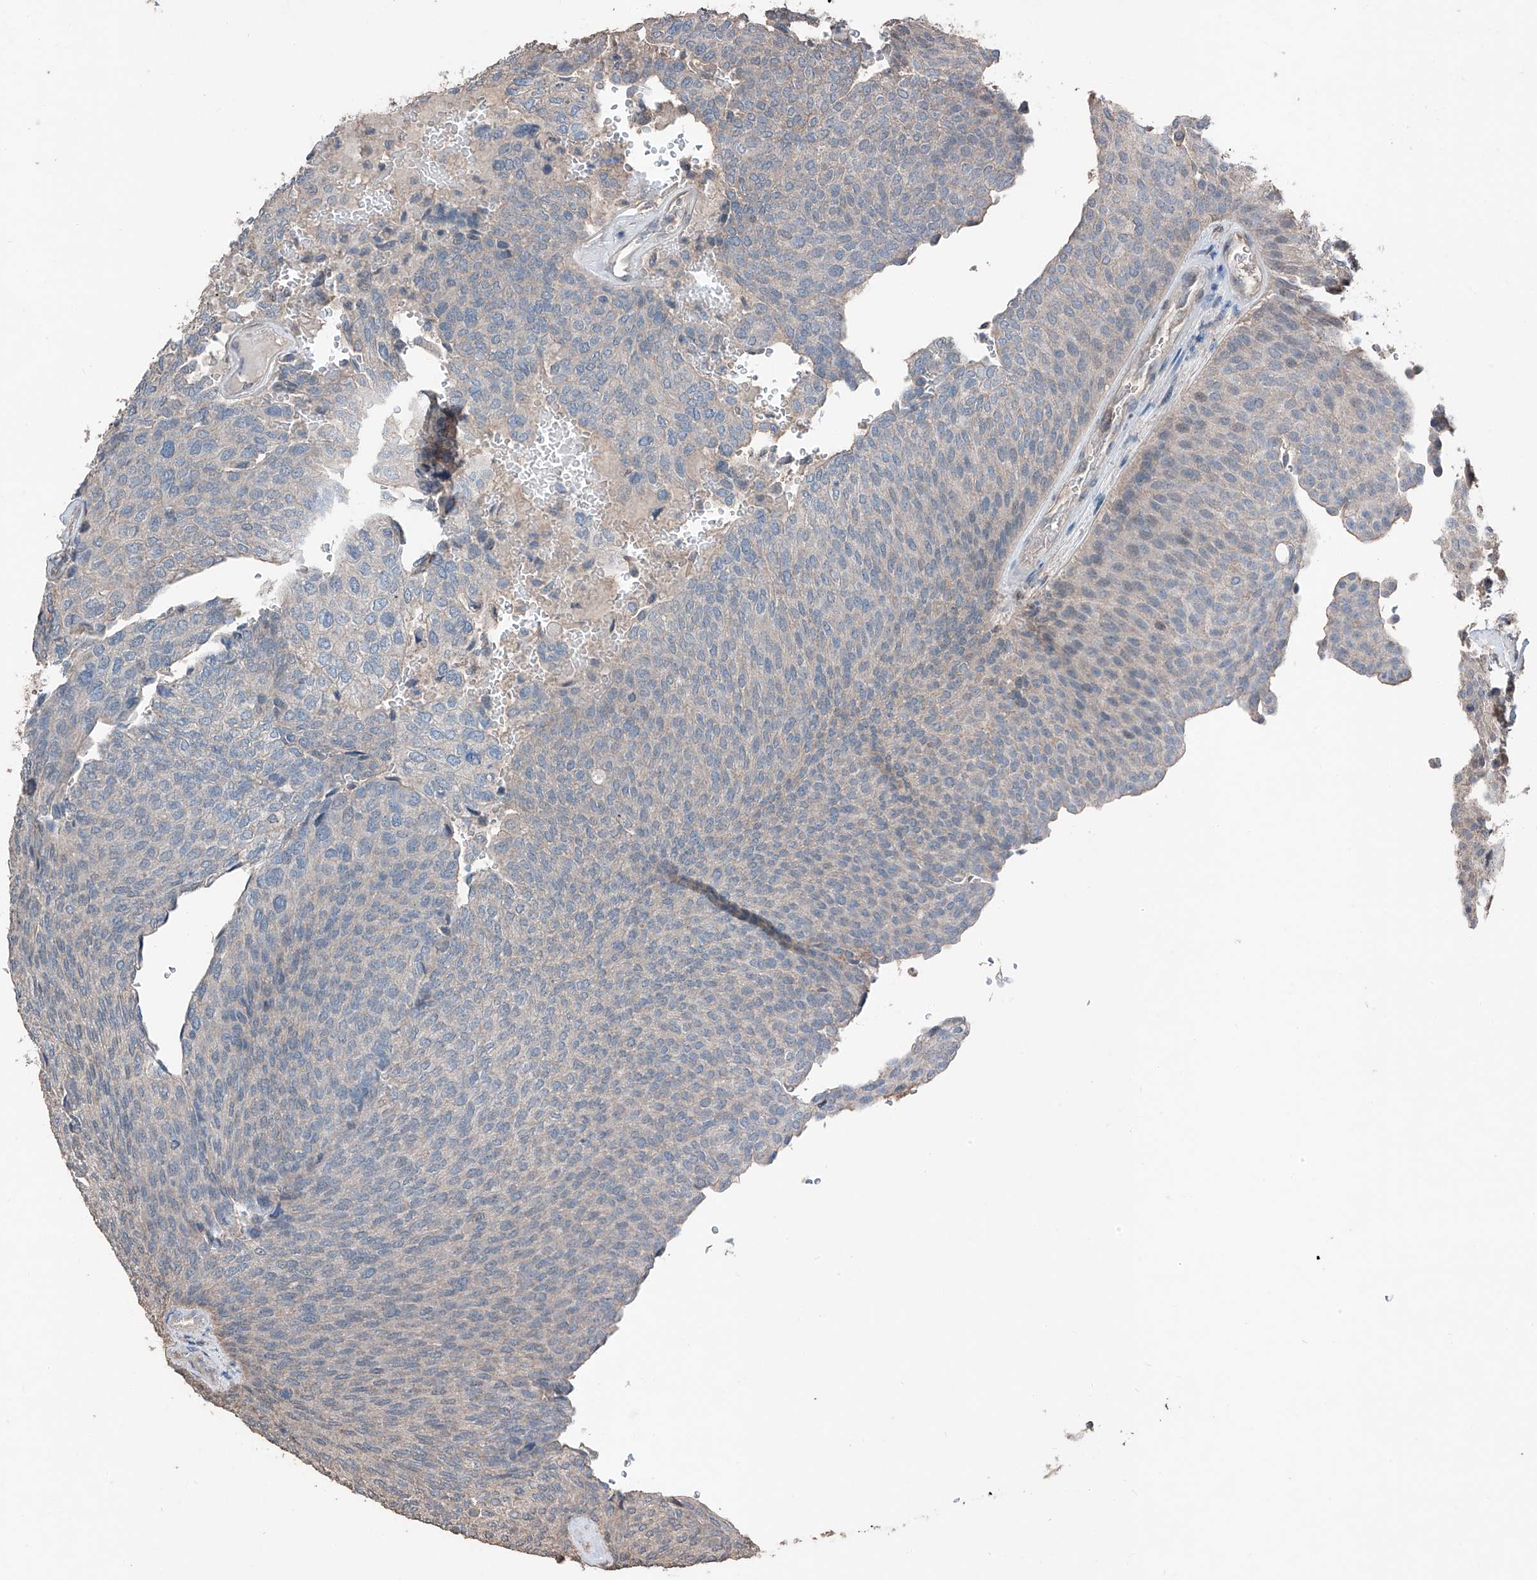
{"staining": {"intensity": "negative", "quantity": "none", "location": "none"}, "tissue": "urothelial cancer", "cell_type": "Tumor cells", "image_type": "cancer", "snomed": [{"axis": "morphology", "description": "Urothelial carcinoma, Low grade"}, {"axis": "topography", "description": "Urinary bladder"}], "caption": "IHC photomicrograph of human urothelial carcinoma (low-grade) stained for a protein (brown), which displays no expression in tumor cells.", "gene": "MAMLD1", "patient": {"sex": "female", "age": 79}}